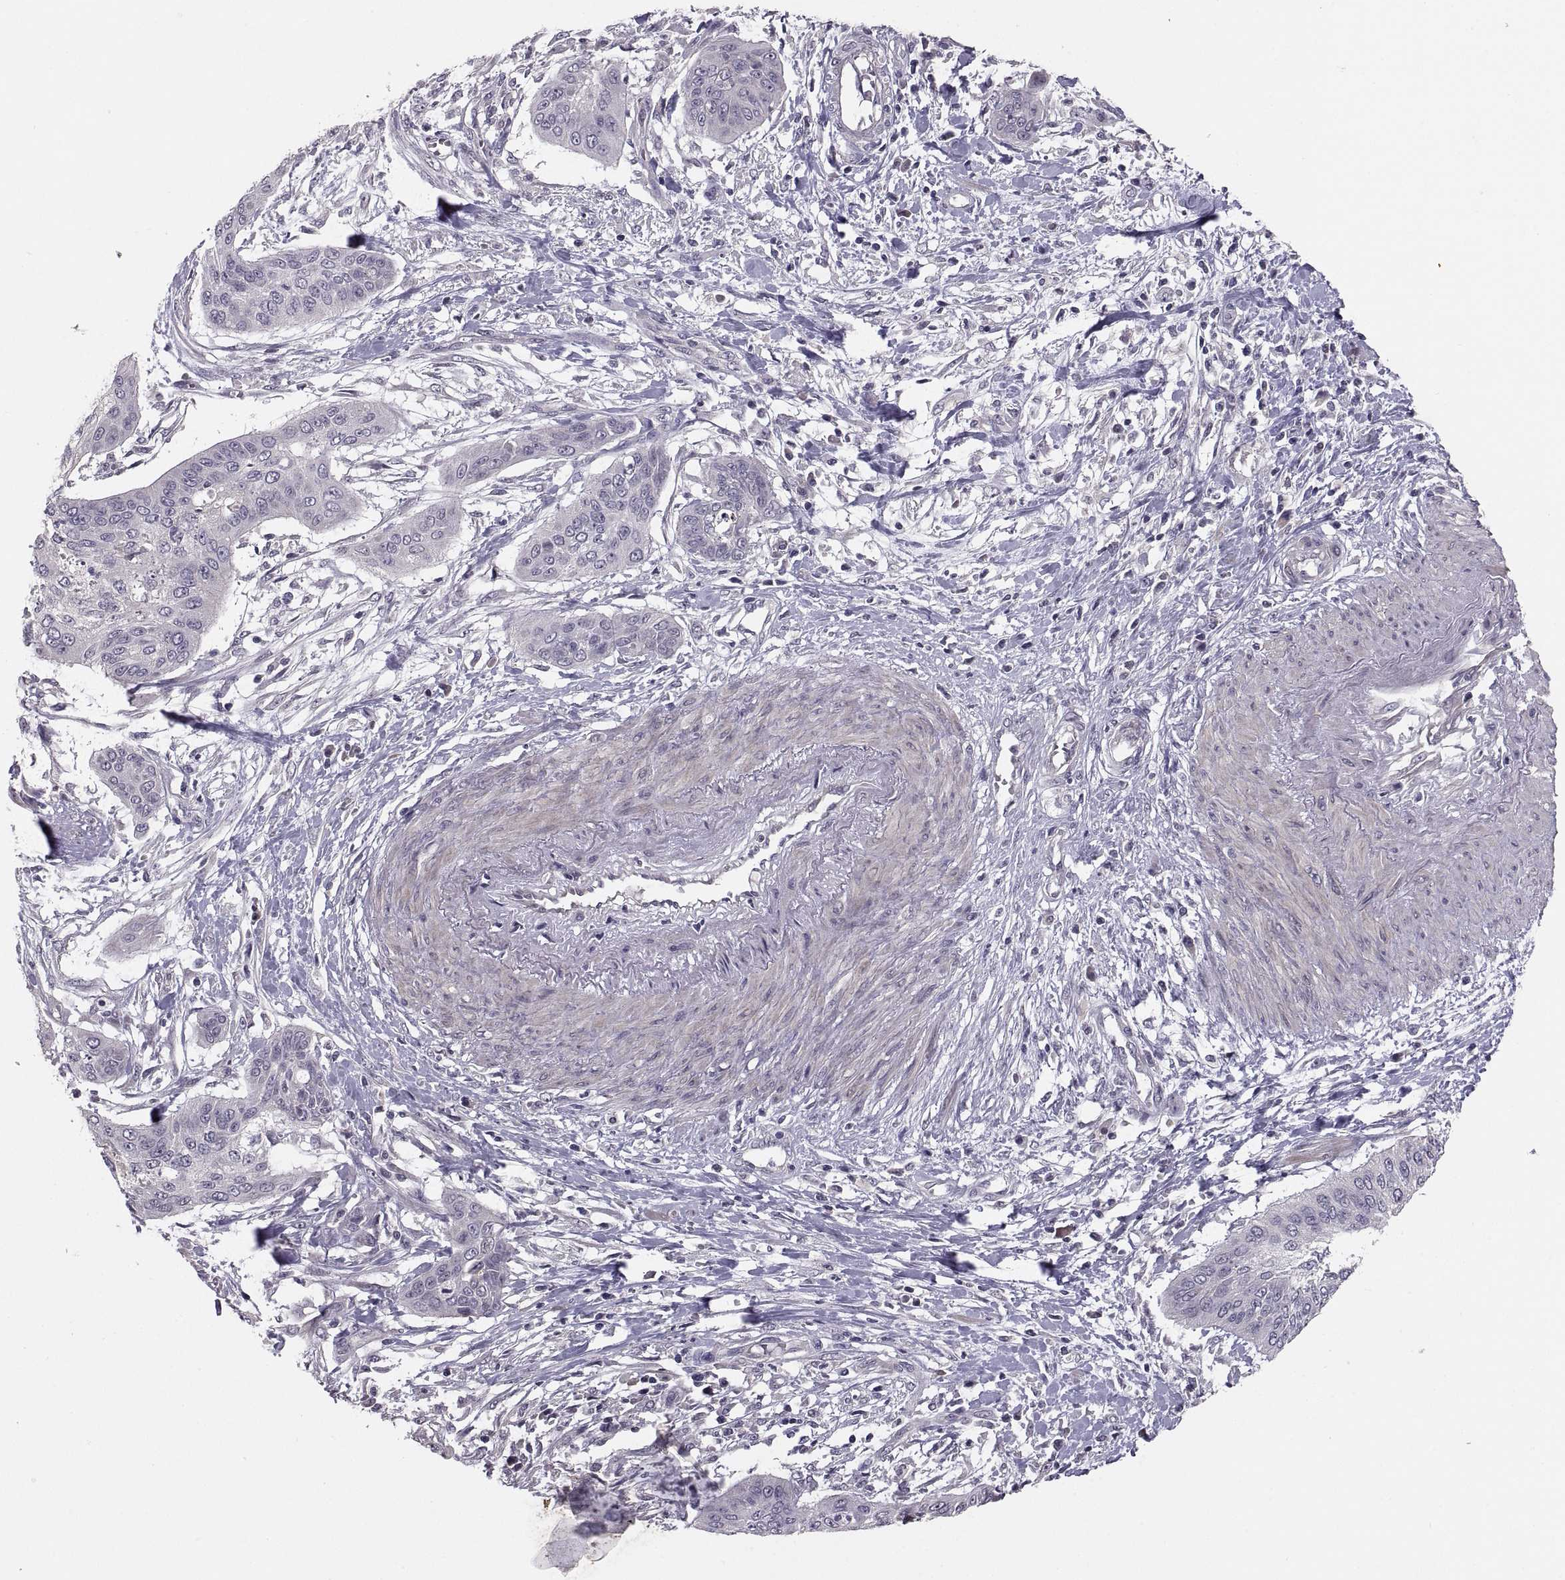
{"staining": {"intensity": "negative", "quantity": "none", "location": "none"}, "tissue": "cervical cancer", "cell_type": "Tumor cells", "image_type": "cancer", "snomed": [{"axis": "morphology", "description": "Squamous cell carcinoma, NOS"}, {"axis": "topography", "description": "Cervix"}], "caption": "An image of cervical cancer (squamous cell carcinoma) stained for a protein reveals no brown staining in tumor cells. (Stains: DAB immunohistochemistry with hematoxylin counter stain, Microscopy: brightfield microscopy at high magnification).", "gene": "PAX2", "patient": {"sex": "female", "age": 39}}